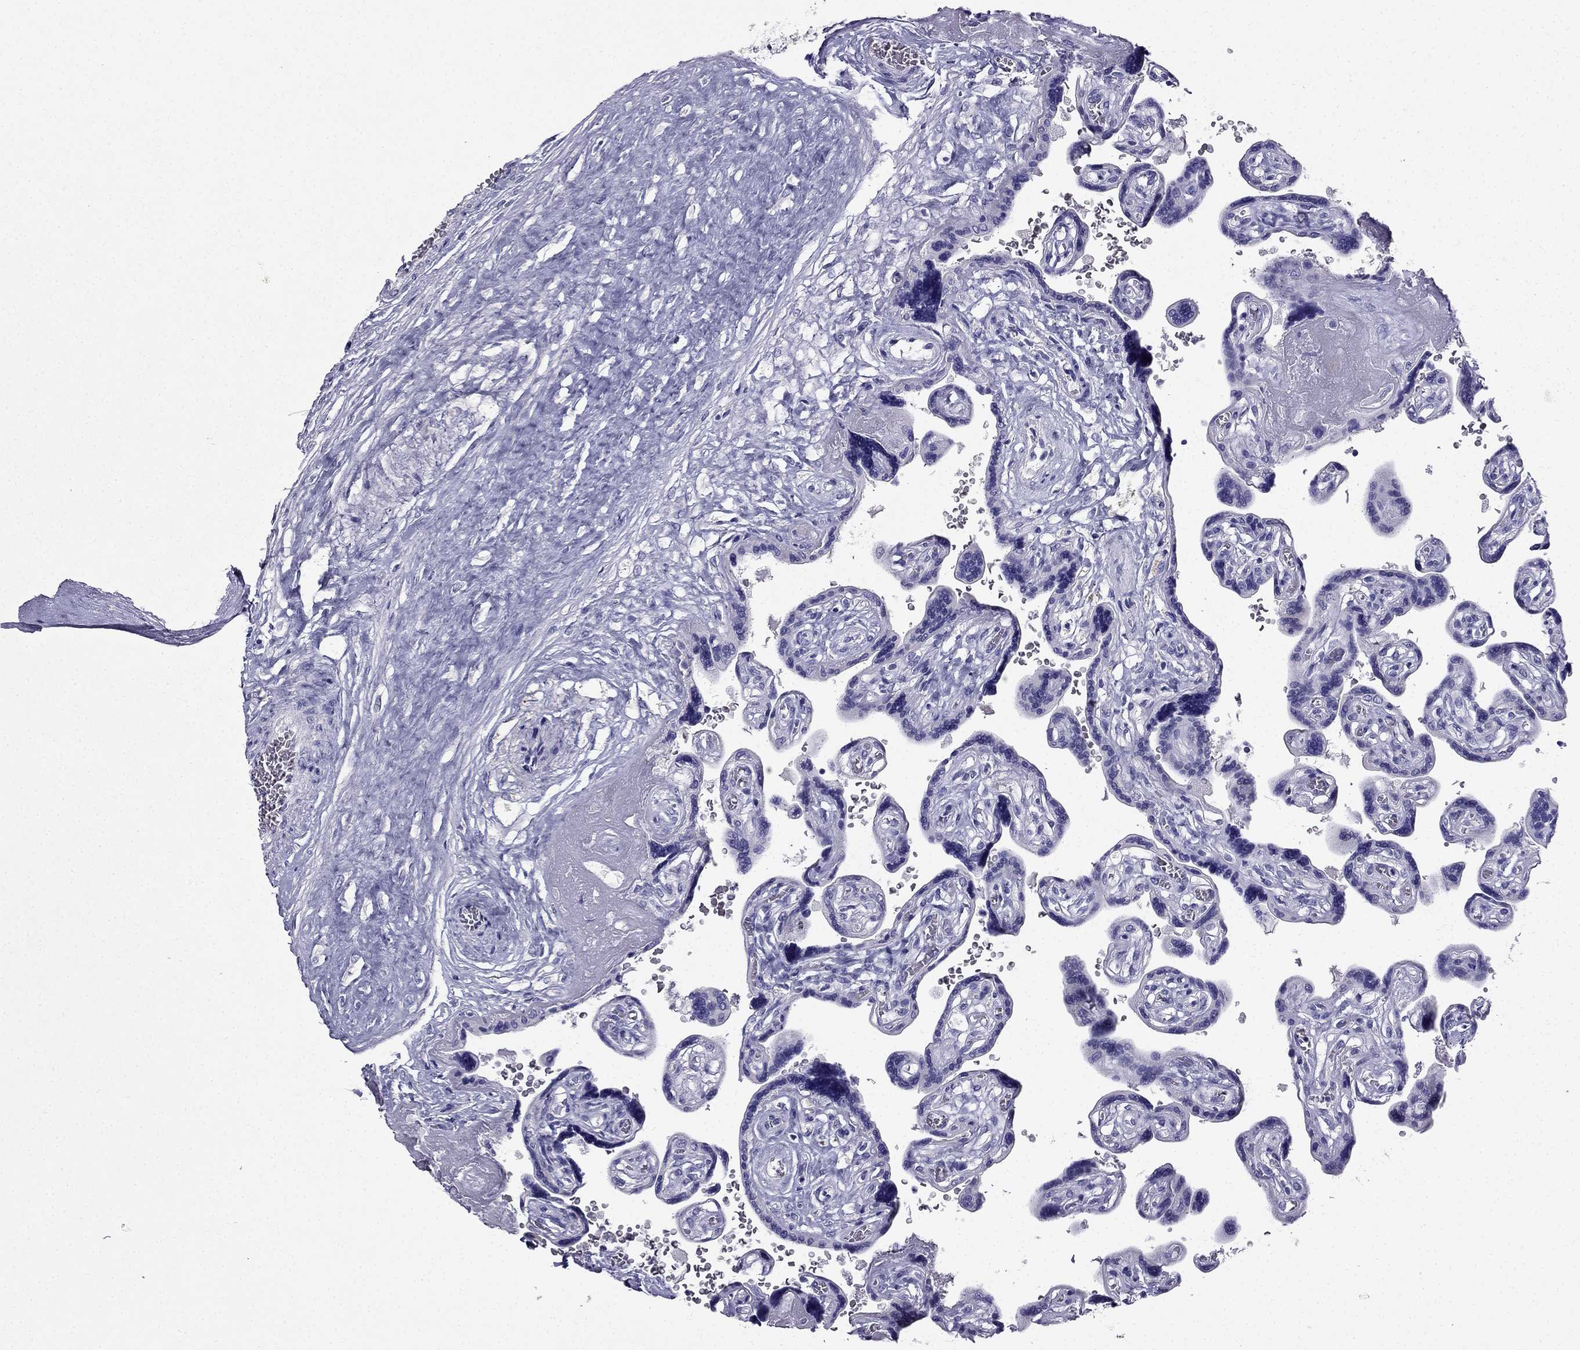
{"staining": {"intensity": "negative", "quantity": "none", "location": "none"}, "tissue": "placenta", "cell_type": "Decidual cells", "image_type": "normal", "snomed": [{"axis": "morphology", "description": "Normal tissue, NOS"}, {"axis": "topography", "description": "Placenta"}], "caption": "A high-resolution micrograph shows immunohistochemistry staining of normal placenta, which exhibits no significant expression in decidual cells.", "gene": "PTH", "patient": {"sex": "female", "age": 32}}